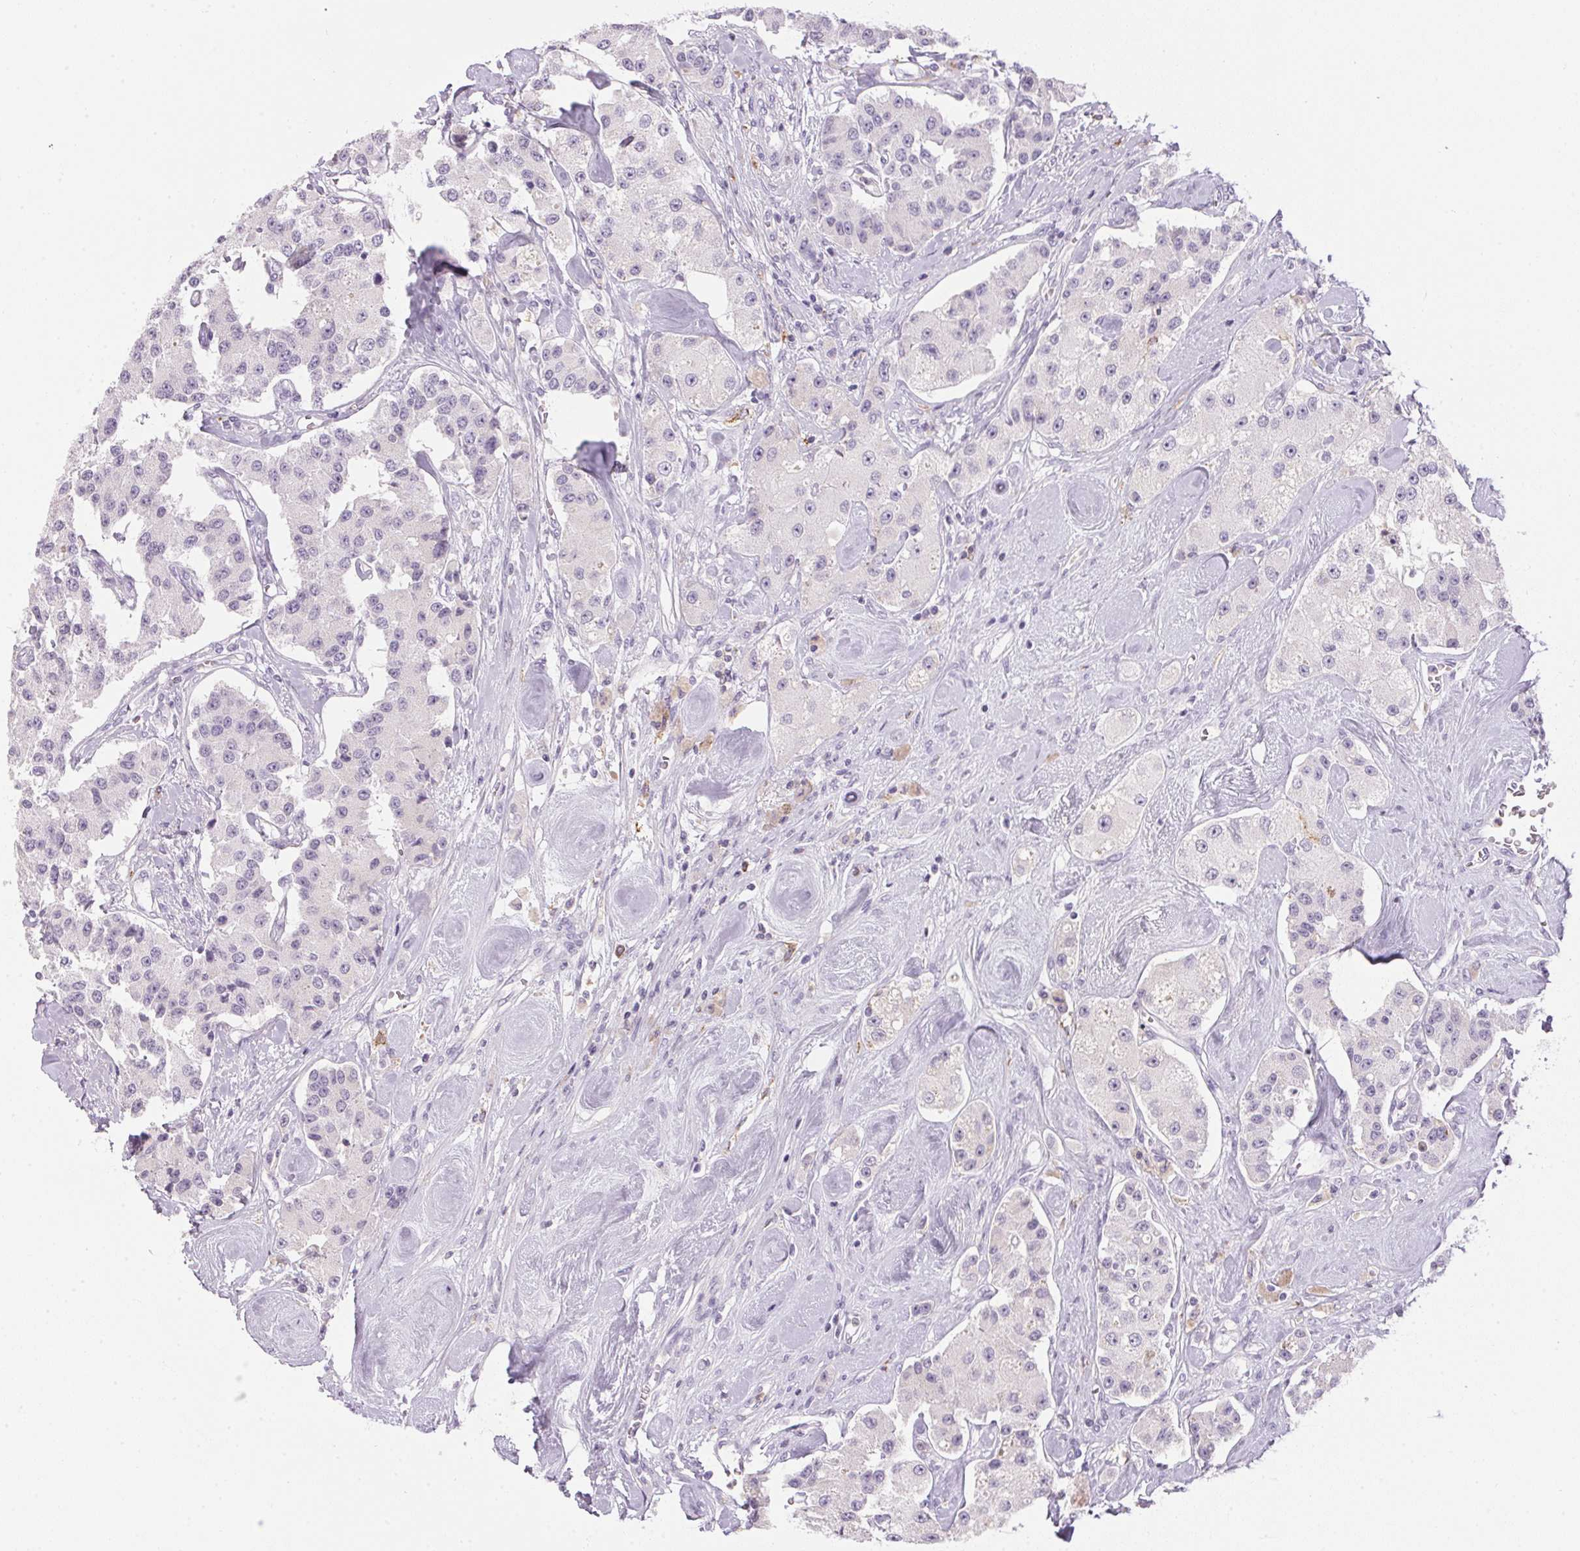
{"staining": {"intensity": "negative", "quantity": "none", "location": "none"}, "tissue": "carcinoid", "cell_type": "Tumor cells", "image_type": "cancer", "snomed": [{"axis": "morphology", "description": "Carcinoid, malignant, NOS"}, {"axis": "topography", "description": "Pancreas"}], "caption": "Immunohistochemistry (IHC) histopathology image of carcinoid stained for a protein (brown), which displays no staining in tumor cells.", "gene": "ECPAS", "patient": {"sex": "male", "age": 41}}